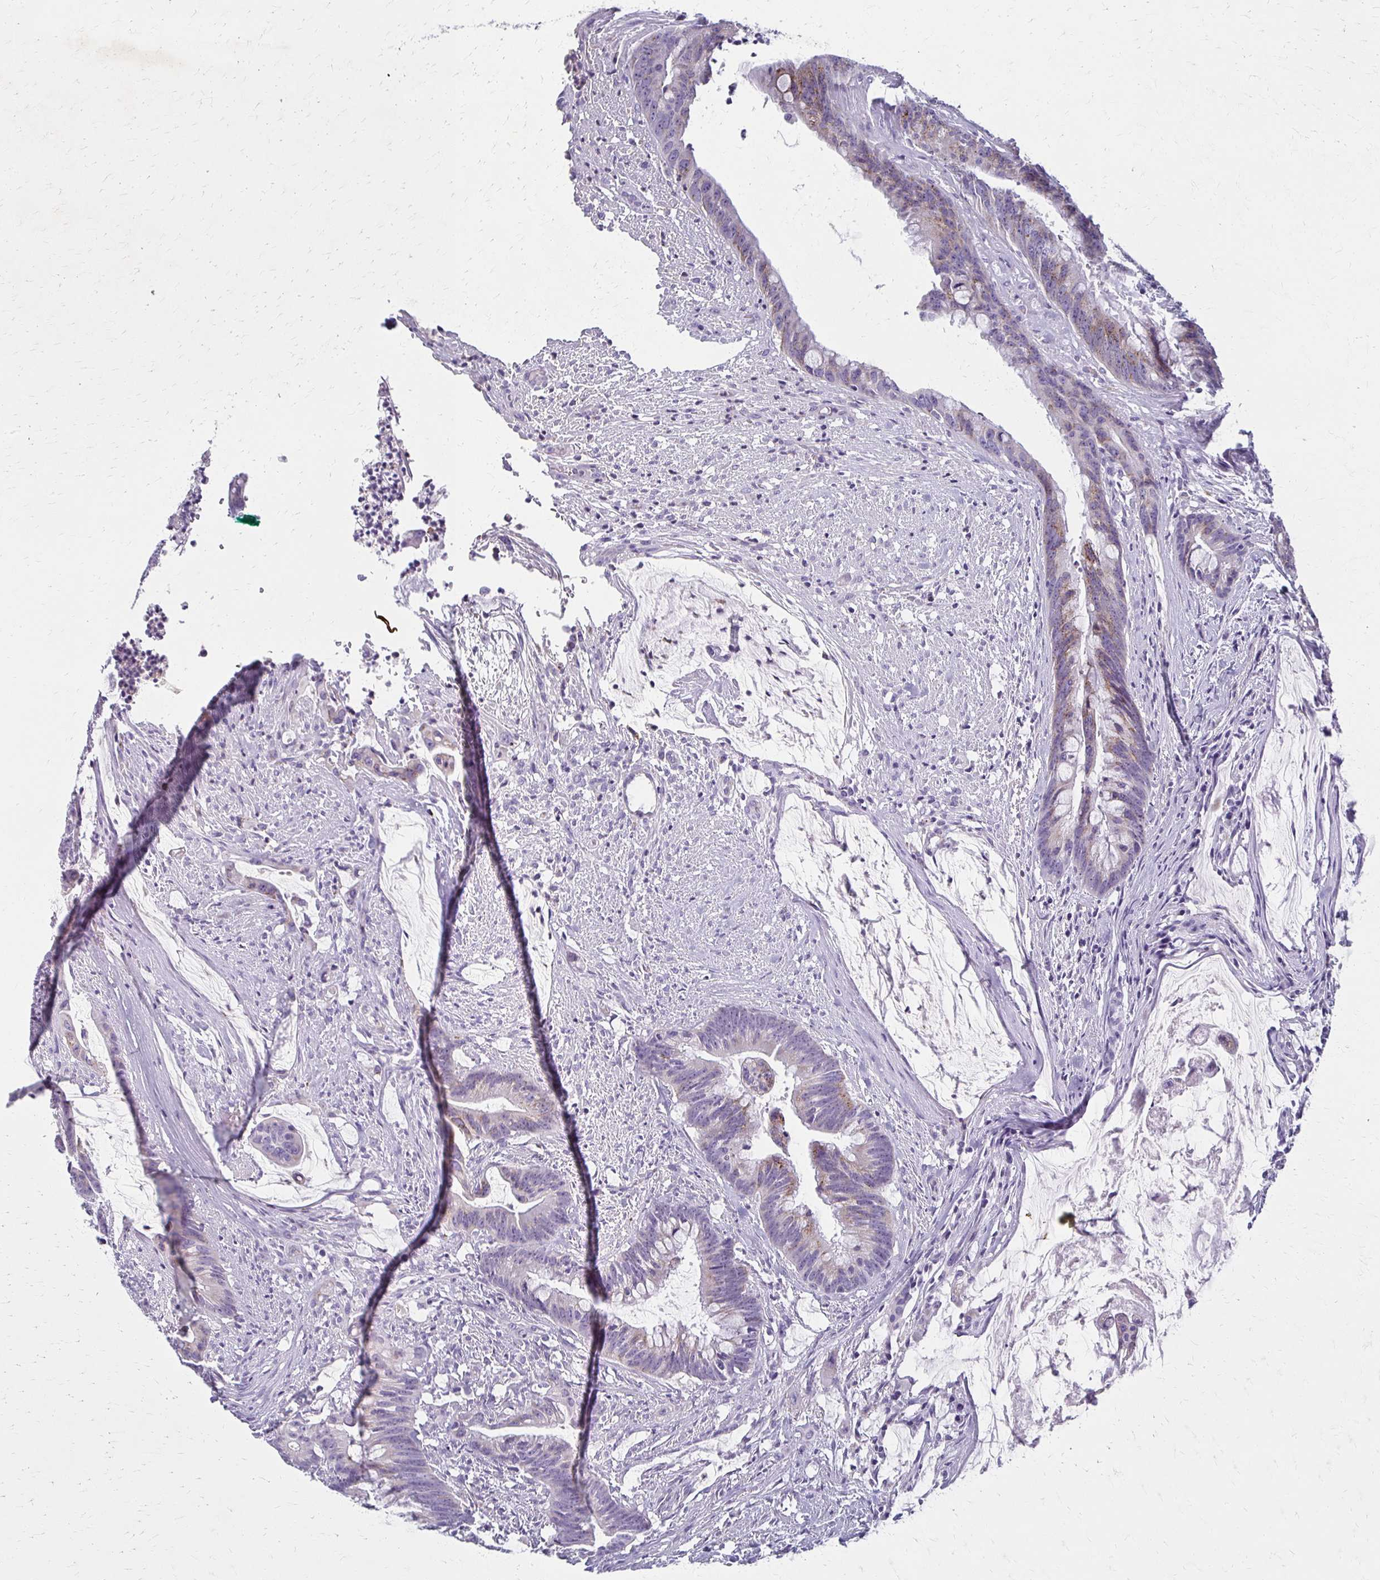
{"staining": {"intensity": "weak", "quantity": "<25%", "location": "cytoplasmic/membranous"}, "tissue": "colorectal cancer", "cell_type": "Tumor cells", "image_type": "cancer", "snomed": [{"axis": "morphology", "description": "Adenocarcinoma, NOS"}, {"axis": "topography", "description": "Colon"}], "caption": "The histopathology image shows no significant expression in tumor cells of colorectal adenocarcinoma. (IHC, brightfield microscopy, high magnification).", "gene": "BBS12", "patient": {"sex": "male", "age": 62}}